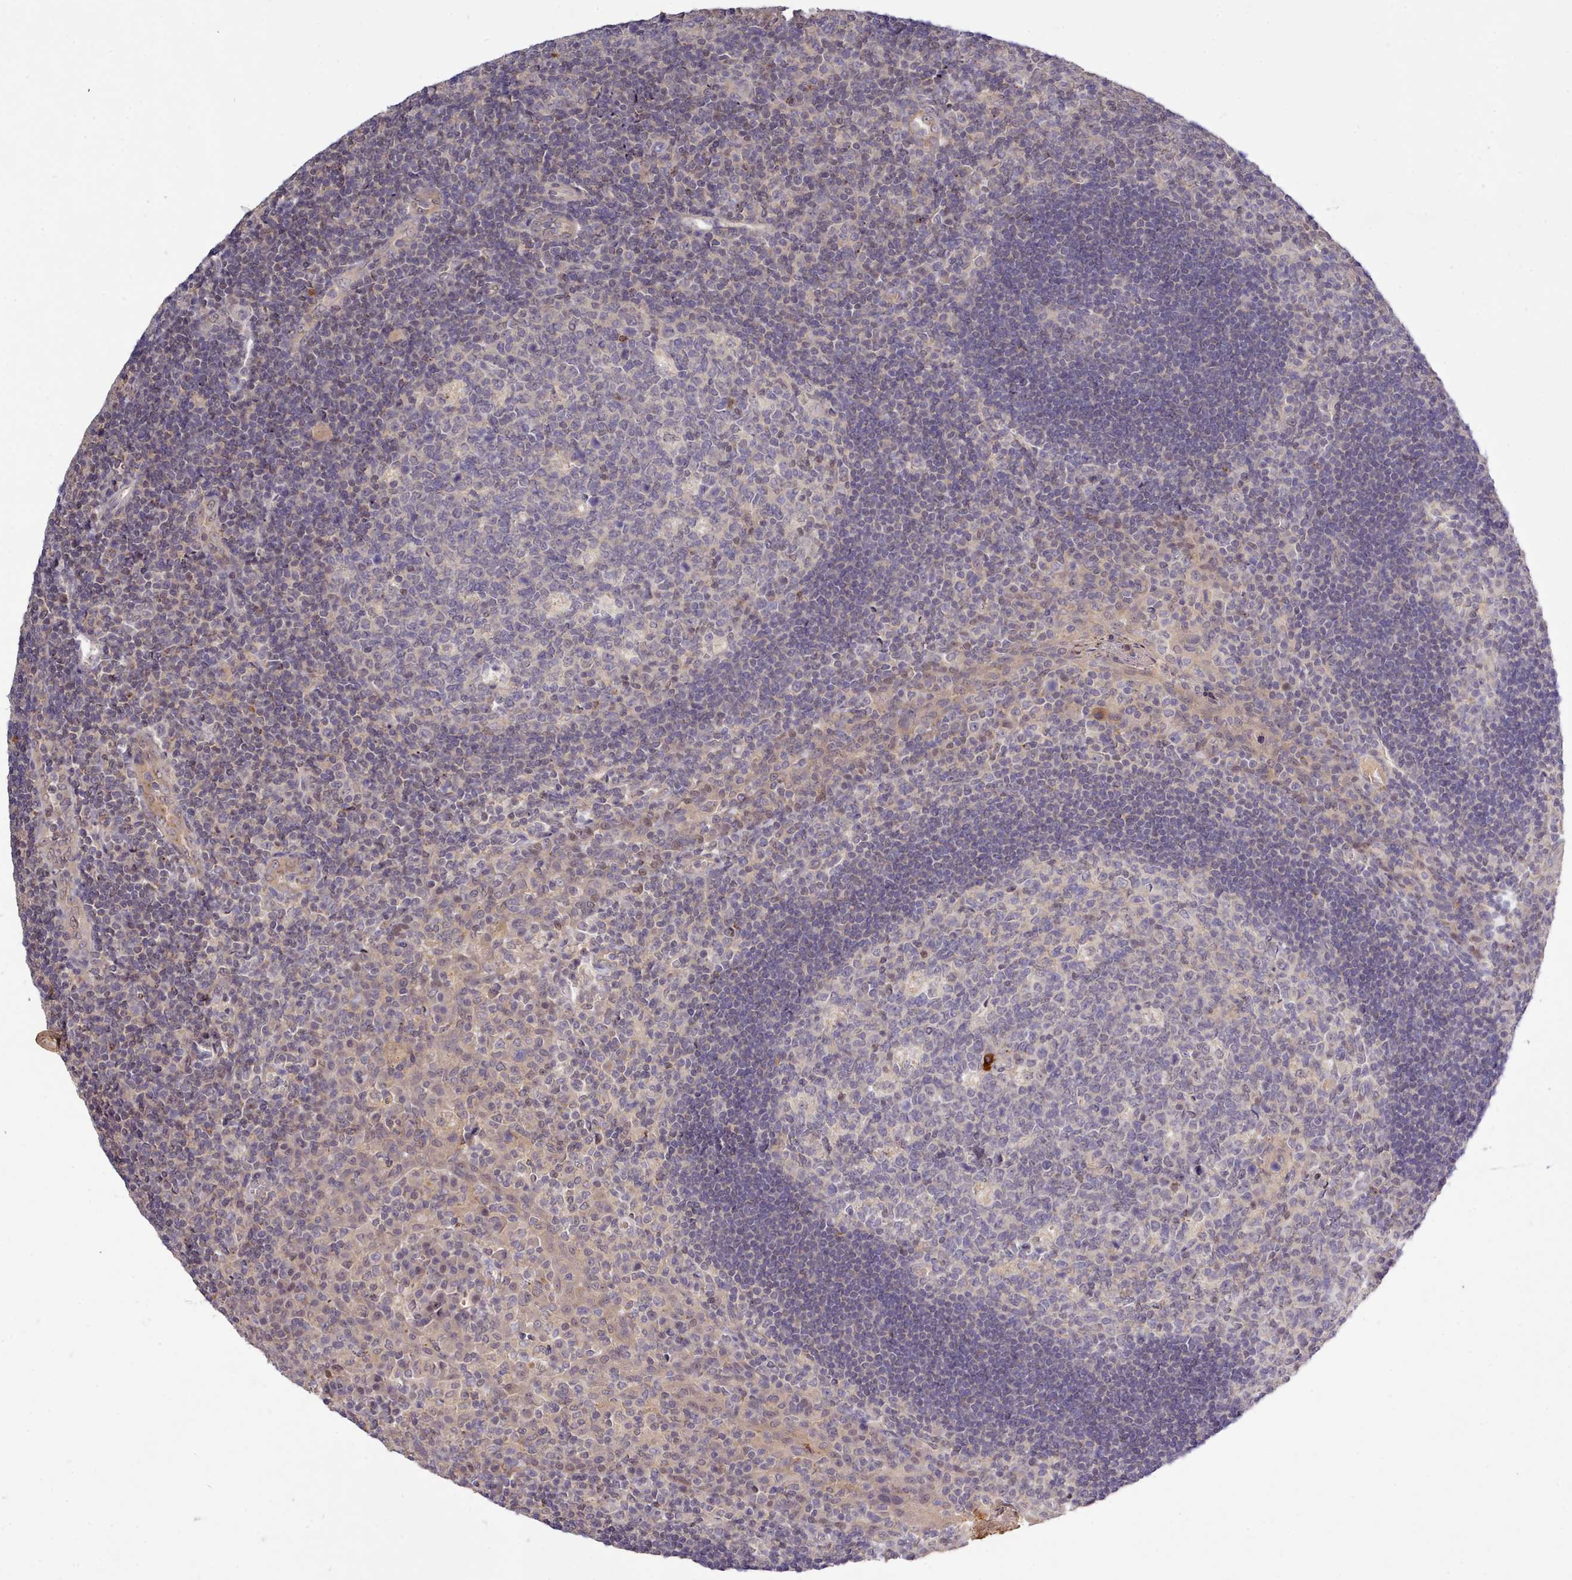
{"staining": {"intensity": "weak", "quantity": "<25%", "location": "nuclear"}, "tissue": "tonsil", "cell_type": "Germinal center cells", "image_type": "normal", "snomed": [{"axis": "morphology", "description": "Normal tissue, NOS"}, {"axis": "topography", "description": "Tonsil"}], "caption": "This is an immunohistochemistry (IHC) photomicrograph of benign human tonsil. There is no positivity in germinal center cells.", "gene": "ARL17A", "patient": {"sex": "male", "age": 17}}